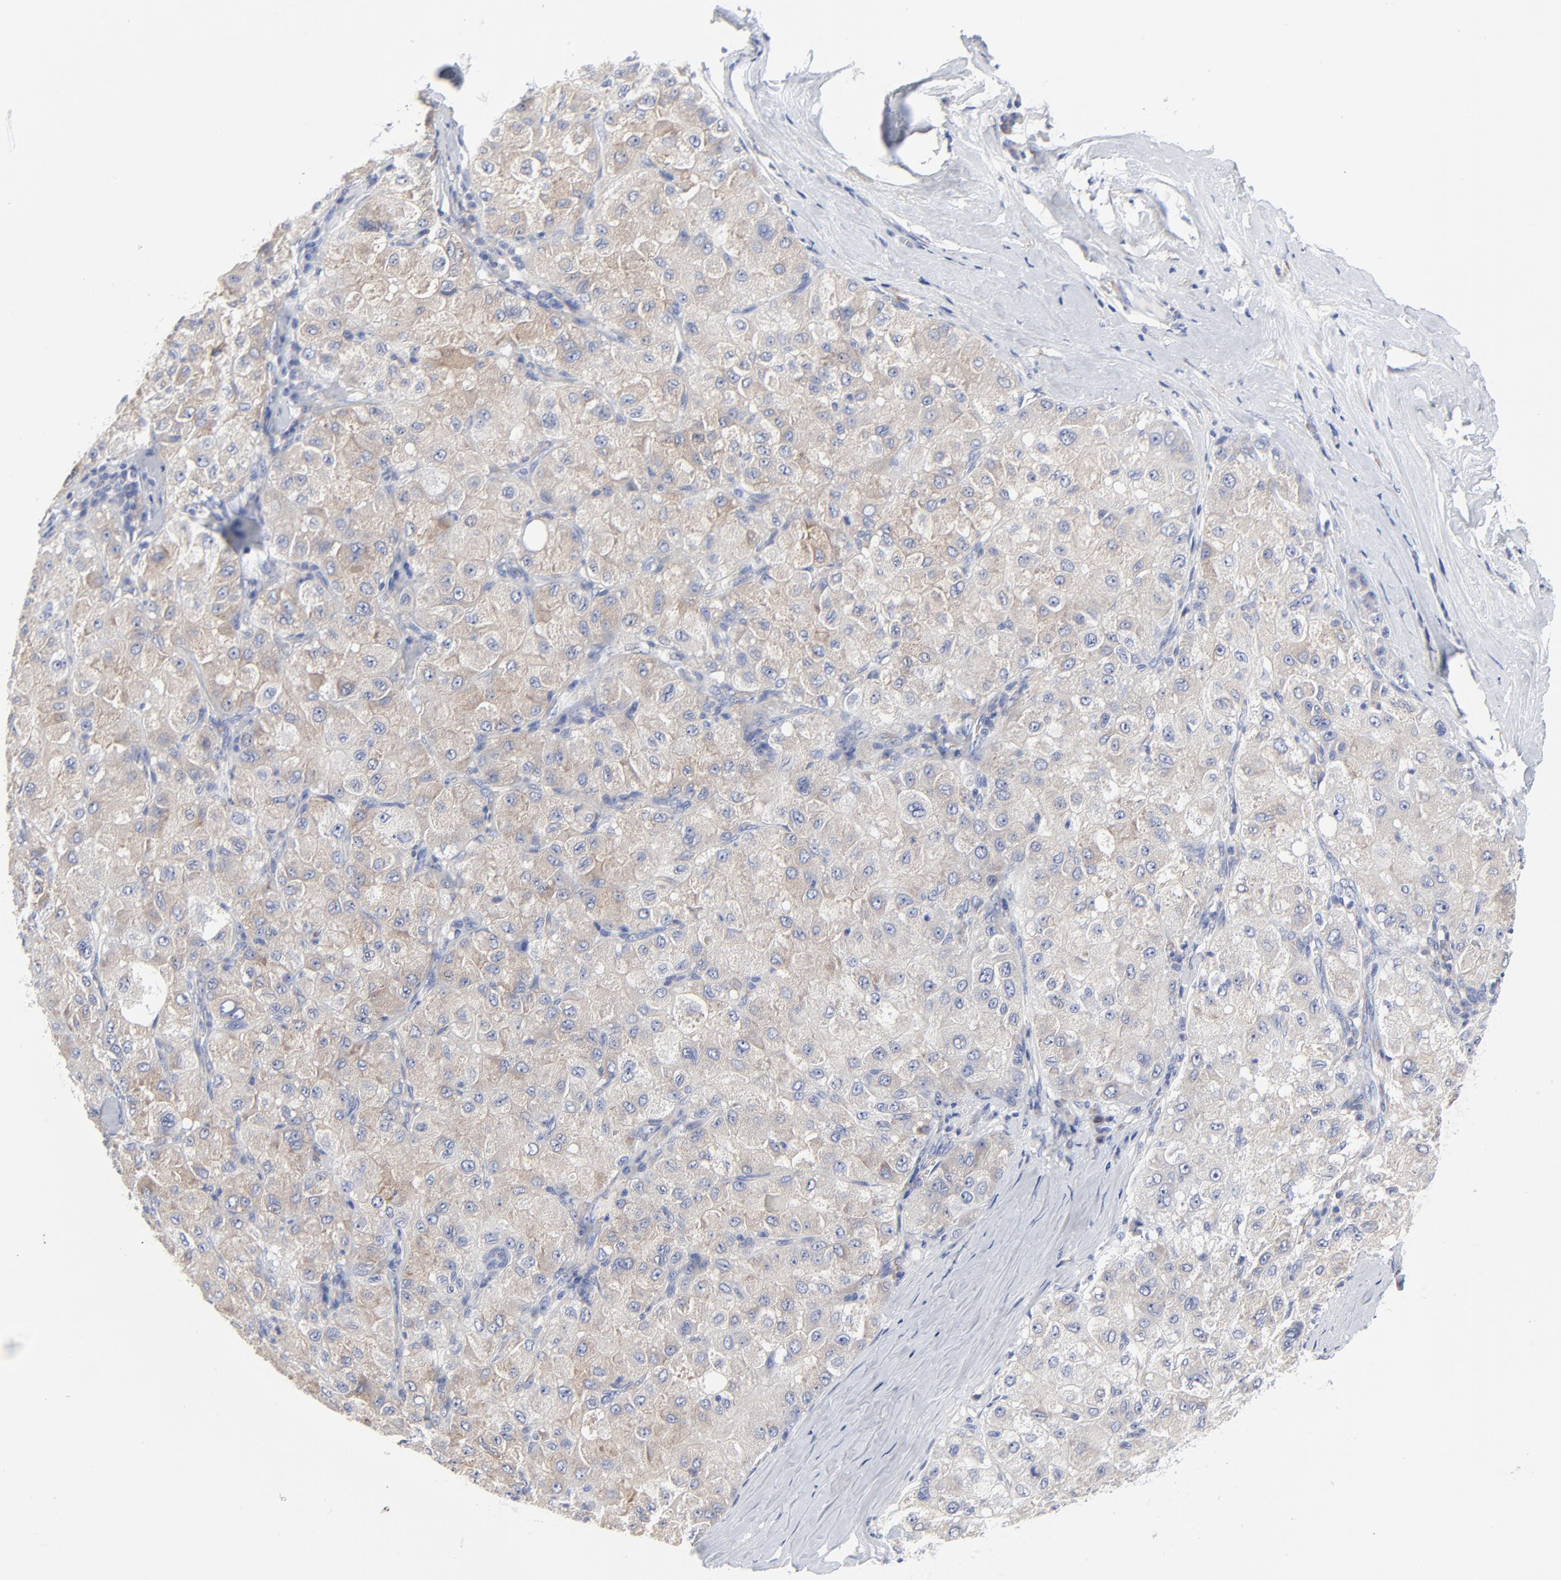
{"staining": {"intensity": "weak", "quantity": ">75%", "location": "cytoplasmic/membranous"}, "tissue": "liver cancer", "cell_type": "Tumor cells", "image_type": "cancer", "snomed": [{"axis": "morphology", "description": "Carcinoma, Hepatocellular, NOS"}, {"axis": "topography", "description": "Liver"}], "caption": "Liver cancer (hepatocellular carcinoma) tissue demonstrates weak cytoplasmic/membranous staining in about >75% of tumor cells", "gene": "STAT2", "patient": {"sex": "male", "age": 80}}